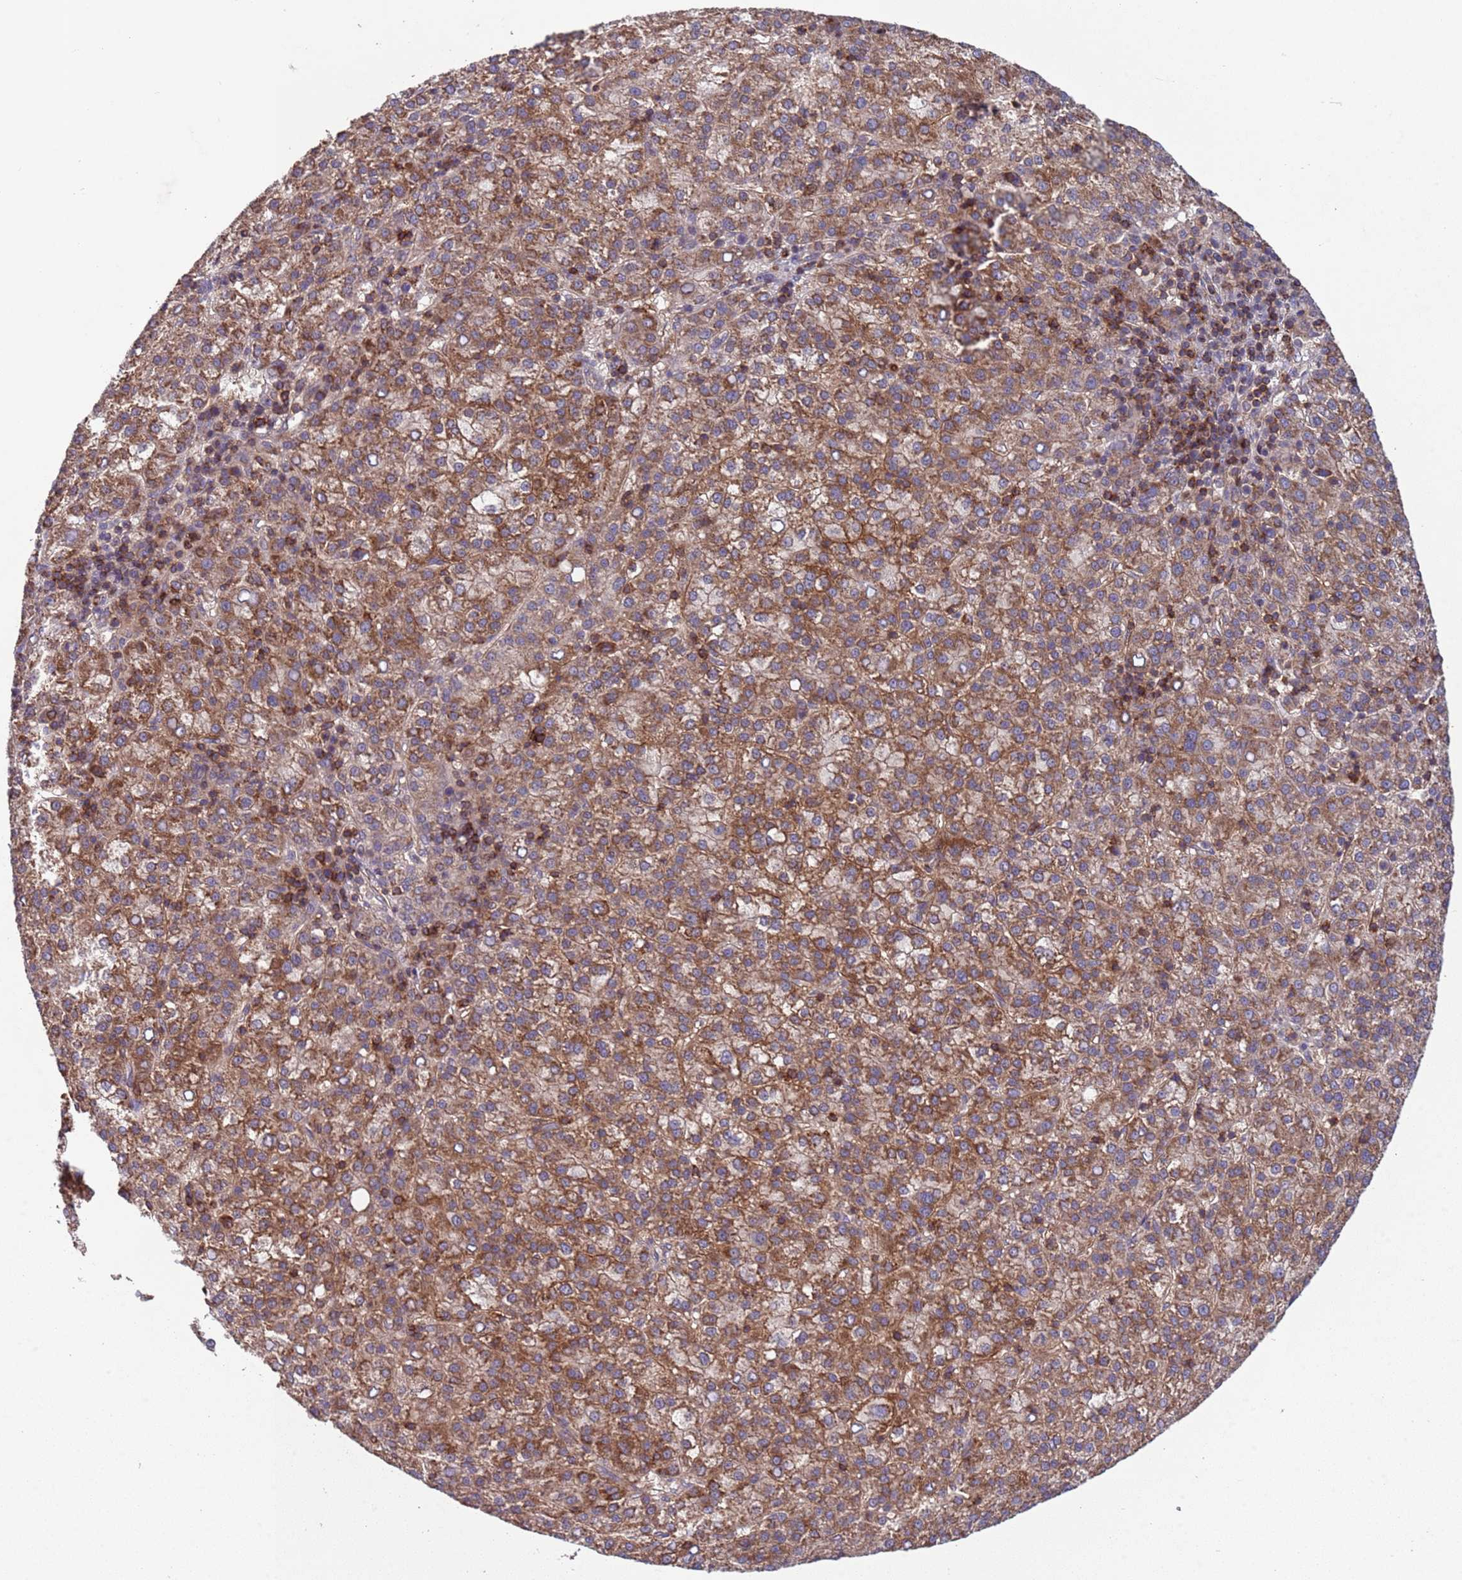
{"staining": {"intensity": "moderate", "quantity": ">75%", "location": "cytoplasmic/membranous"}, "tissue": "liver cancer", "cell_type": "Tumor cells", "image_type": "cancer", "snomed": [{"axis": "morphology", "description": "Carcinoma, Hepatocellular, NOS"}, {"axis": "topography", "description": "Liver"}], "caption": "Immunohistochemistry of liver hepatocellular carcinoma demonstrates medium levels of moderate cytoplasmic/membranous expression in approximately >75% of tumor cells.", "gene": "ACAD8", "patient": {"sex": "female", "age": 58}}